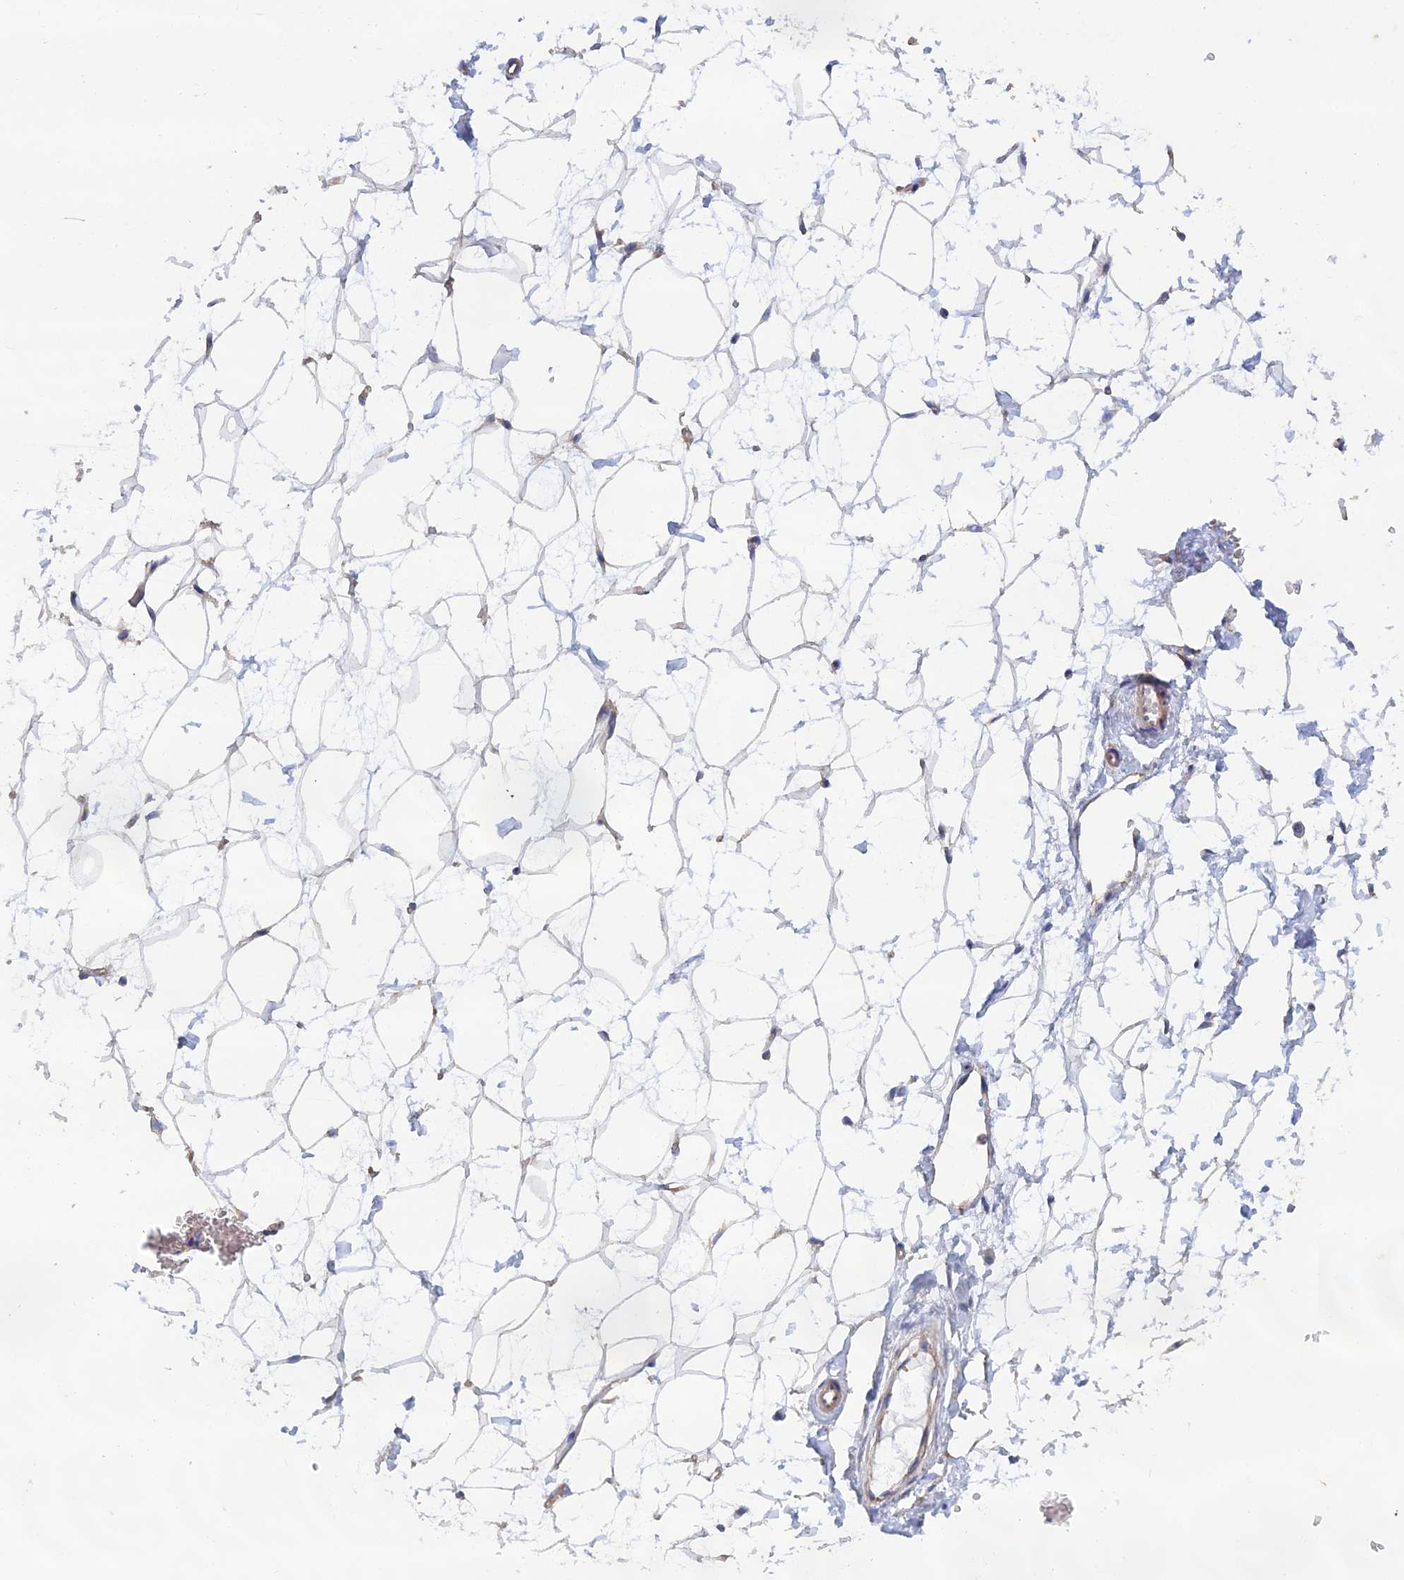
{"staining": {"intensity": "negative", "quantity": "none", "location": "none"}, "tissue": "breast", "cell_type": "Adipocytes", "image_type": "normal", "snomed": [{"axis": "morphology", "description": "Normal tissue, NOS"}, {"axis": "morphology", "description": "Adenoma, NOS"}, {"axis": "topography", "description": "Breast"}], "caption": "An immunohistochemistry (IHC) histopathology image of normal breast is shown. There is no staining in adipocytes of breast. (Immunohistochemistry (ihc), brightfield microscopy, high magnification).", "gene": "PCDHA5", "patient": {"sex": "female", "age": 23}}